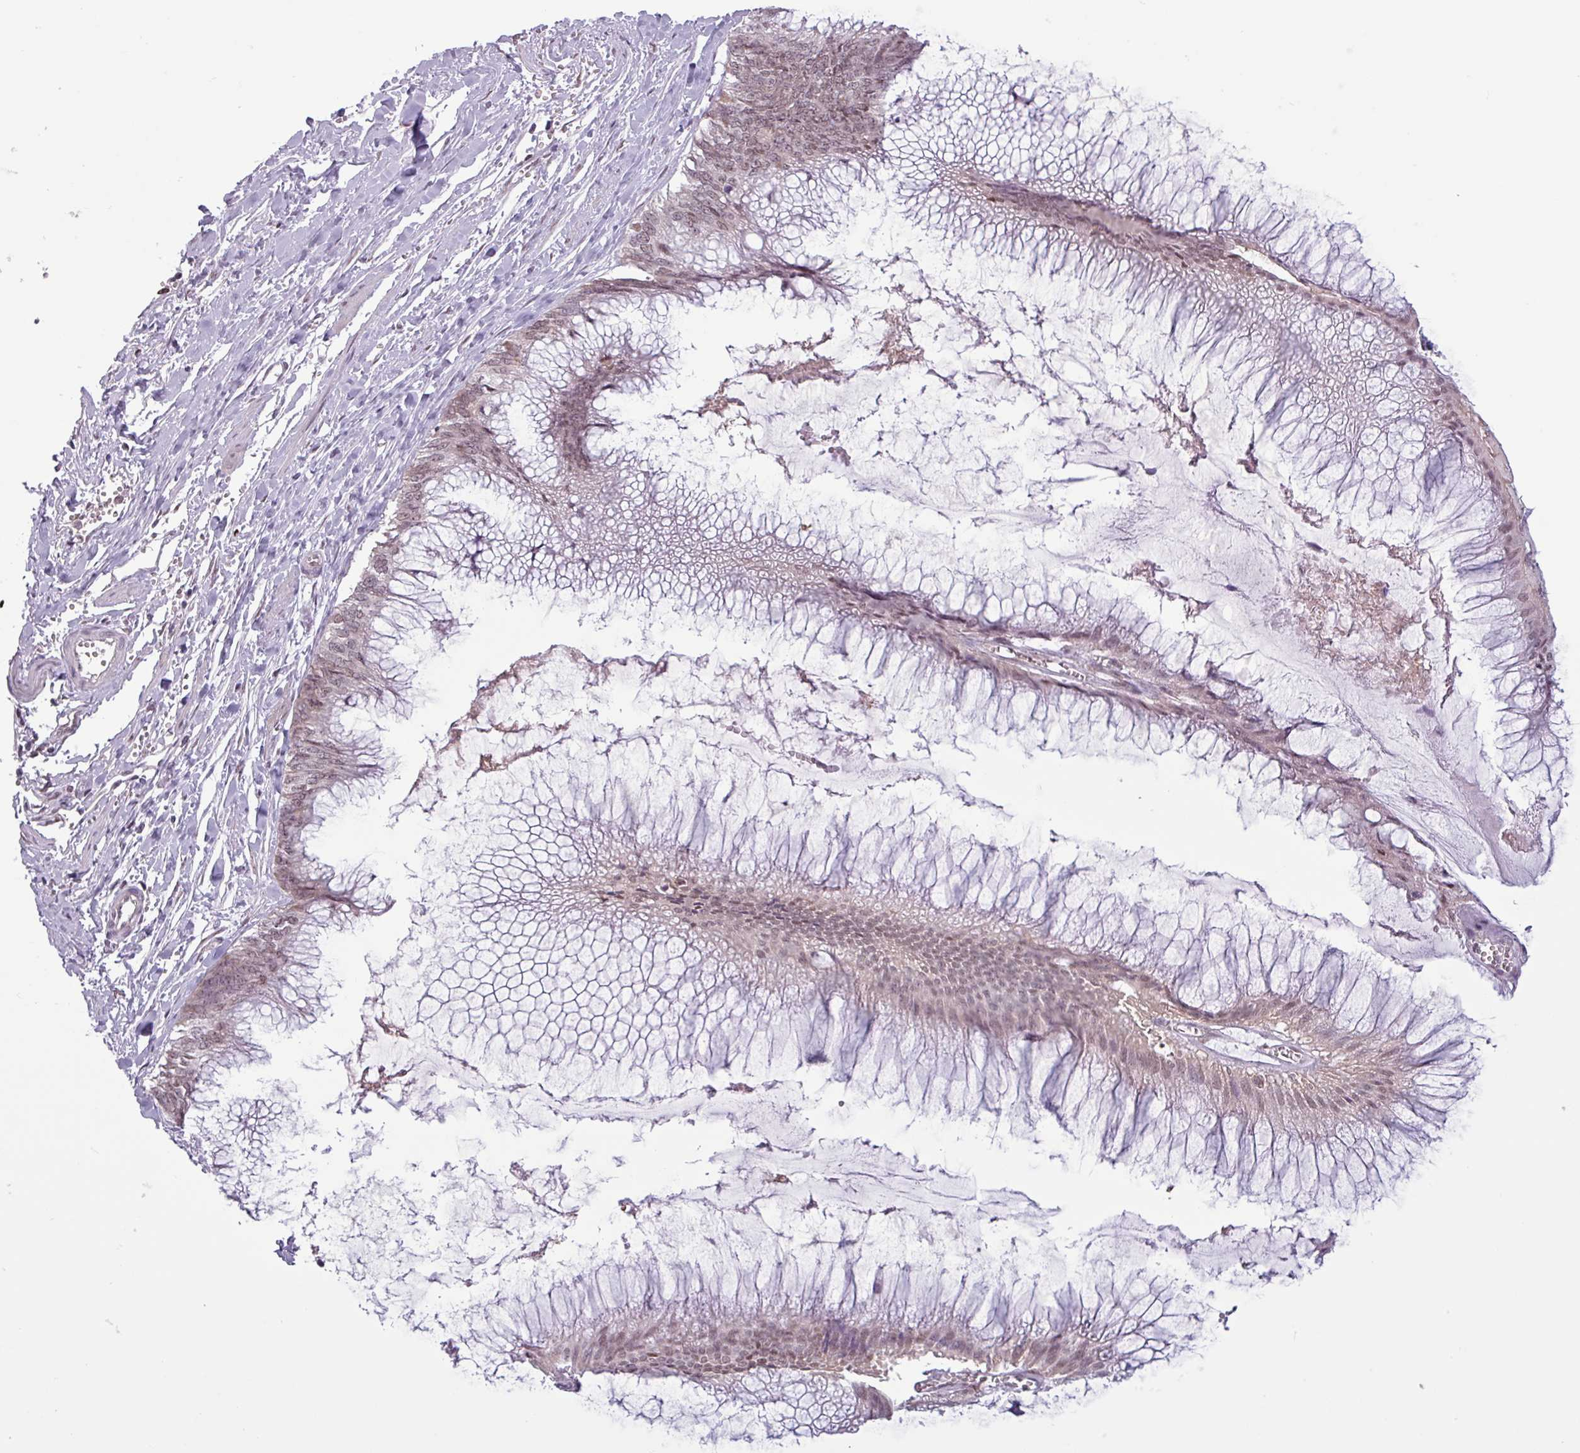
{"staining": {"intensity": "moderate", "quantity": ">75%", "location": "nuclear"}, "tissue": "ovarian cancer", "cell_type": "Tumor cells", "image_type": "cancer", "snomed": [{"axis": "morphology", "description": "Cystadenocarcinoma, mucinous, NOS"}, {"axis": "topography", "description": "Ovary"}], "caption": "Human ovarian cancer (mucinous cystadenocarcinoma) stained with a brown dye exhibits moderate nuclear positive expression in approximately >75% of tumor cells.", "gene": "NOTCH2", "patient": {"sex": "female", "age": 44}}